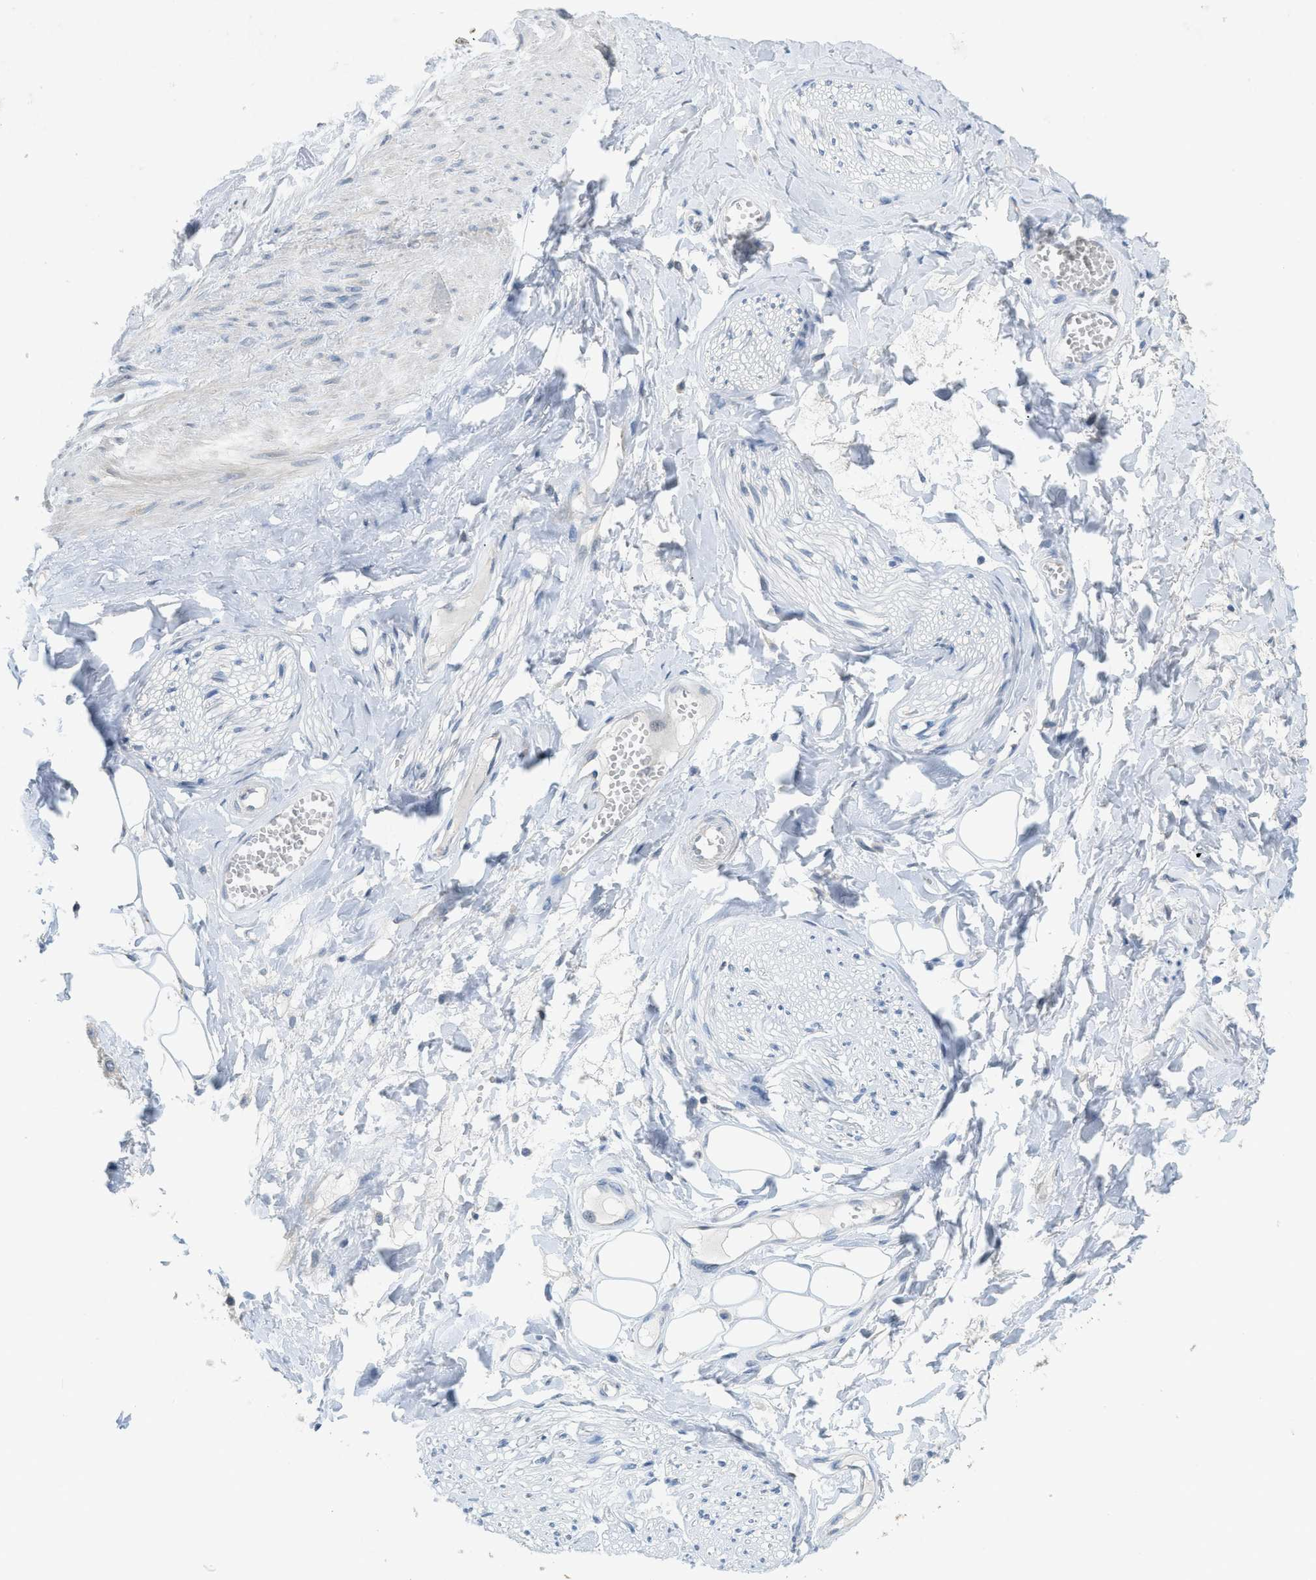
{"staining": {"intensity": "negative", "quantity": "none", "location": "none"}, "tissue": "adipose tissue", "cell_type": "Adipocytes", "image_type": "normal", "snomed": [{"axis": "morphology", "description": "Normal tissue, NOS"}, {"axis": "morphology", "description": "Inflammation, NOS"}, {"axis": "topography", "description": "Salivary gland"}, {"axis": "topography", "description": "Peripheral nerve tissue"}], "caption": "Adipose tissue stained for a protein using IHC displays no expression adipocytes.", "gene": "TXNDC2", "patient": {"sex": "female", "age": 75}}